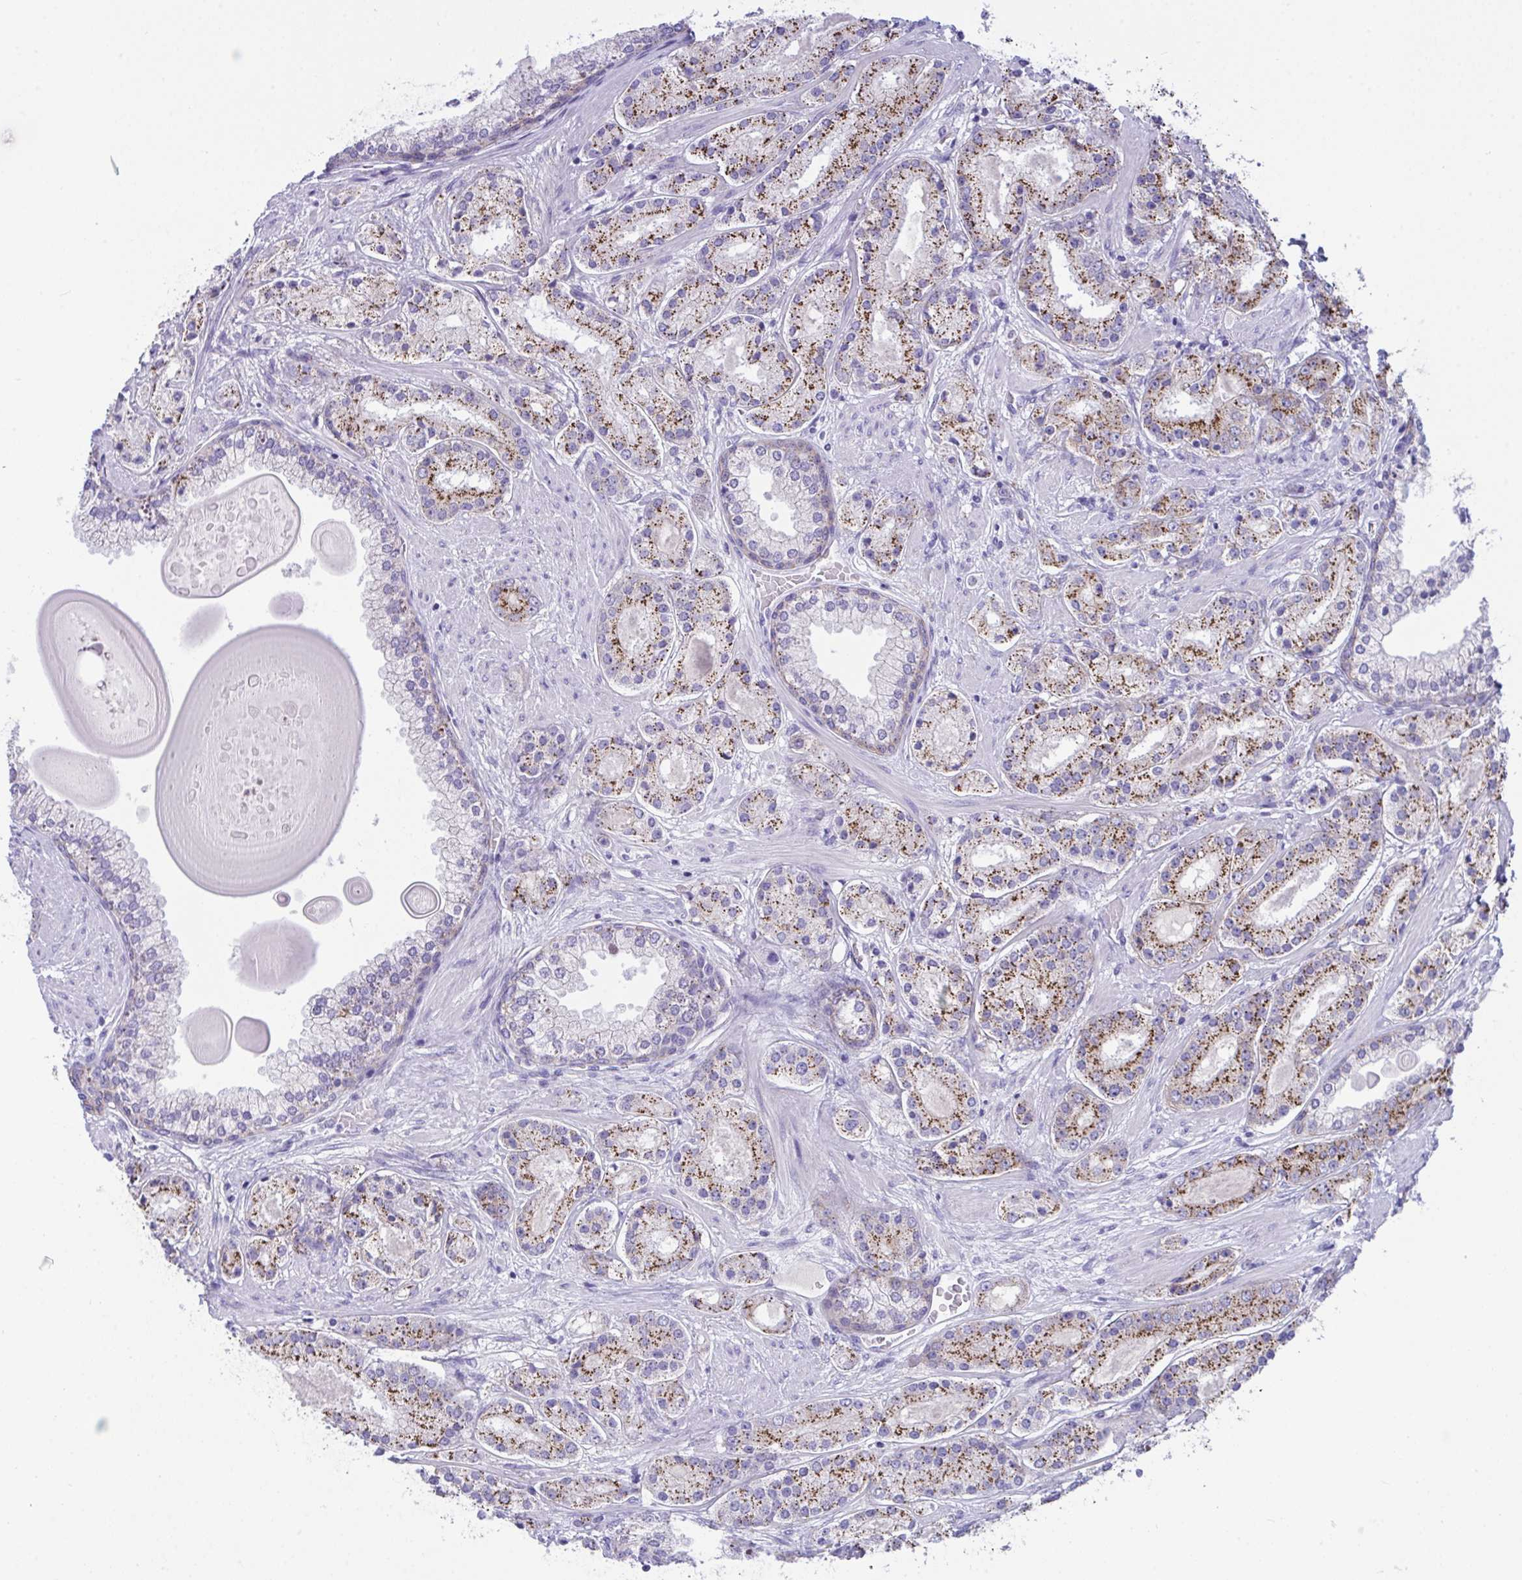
{"staining": {"intensity": "strong", "quantity": ">75%", "location": "cytoplasmic/membranous"}, "tissue": "prostate cancer", "cell_type": "Tumor cells", "image_type": "cancer", "snomed": [{"axis": "morphology", "description": "Adenocarcinoma, High grade"}, {"axis": "topography", "description": "Prostate"}], "caption": "A high-resolution photomicrograph shows immunohistochemistry staining of adenocarcinoma (high-grade) (prostate), which exhibits strong cytoplasmic/membranous positivity in about >75% of tumor cells.", "gene": "GLB1L2", "patient": {"sex": "male", "age": 67}}